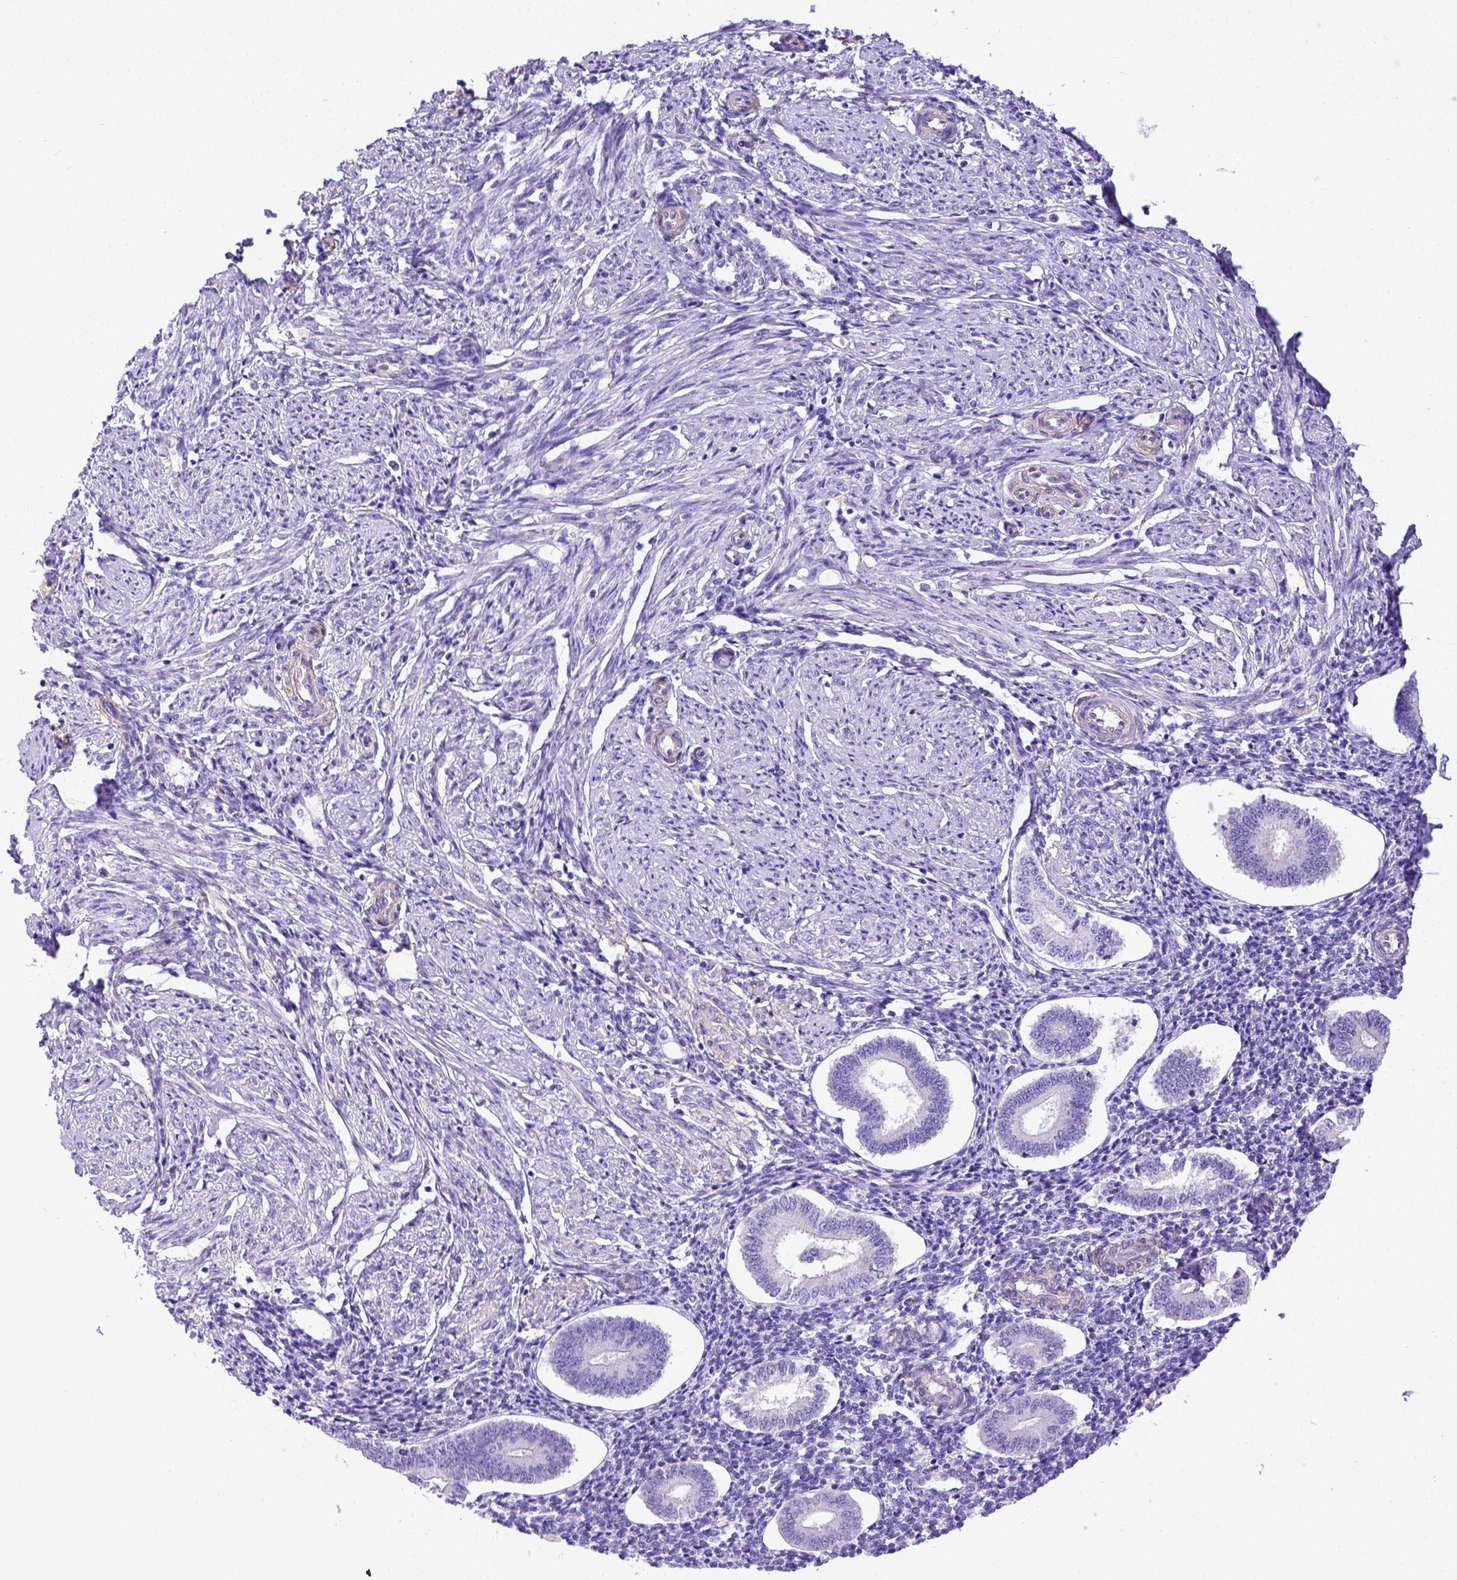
{"staining": {"intensity": "negative", "quantity": "none", "location": "none"}, "tissue": "endometrium", "cell_type": "Cells in endometrial stroma", "image_type": "normal", "snomed": [{"axis": "morphology", "description": "Normal tissue, NOS"}, {"axis": "topography", "description": "Endometrium"}], "caption": "Immunohistochemical staining of normal endometrium shows no significant positivity in cells in endometrial stroma.", "gene": "LRRC18", "patient": {"sex": "female", "age": 40}}